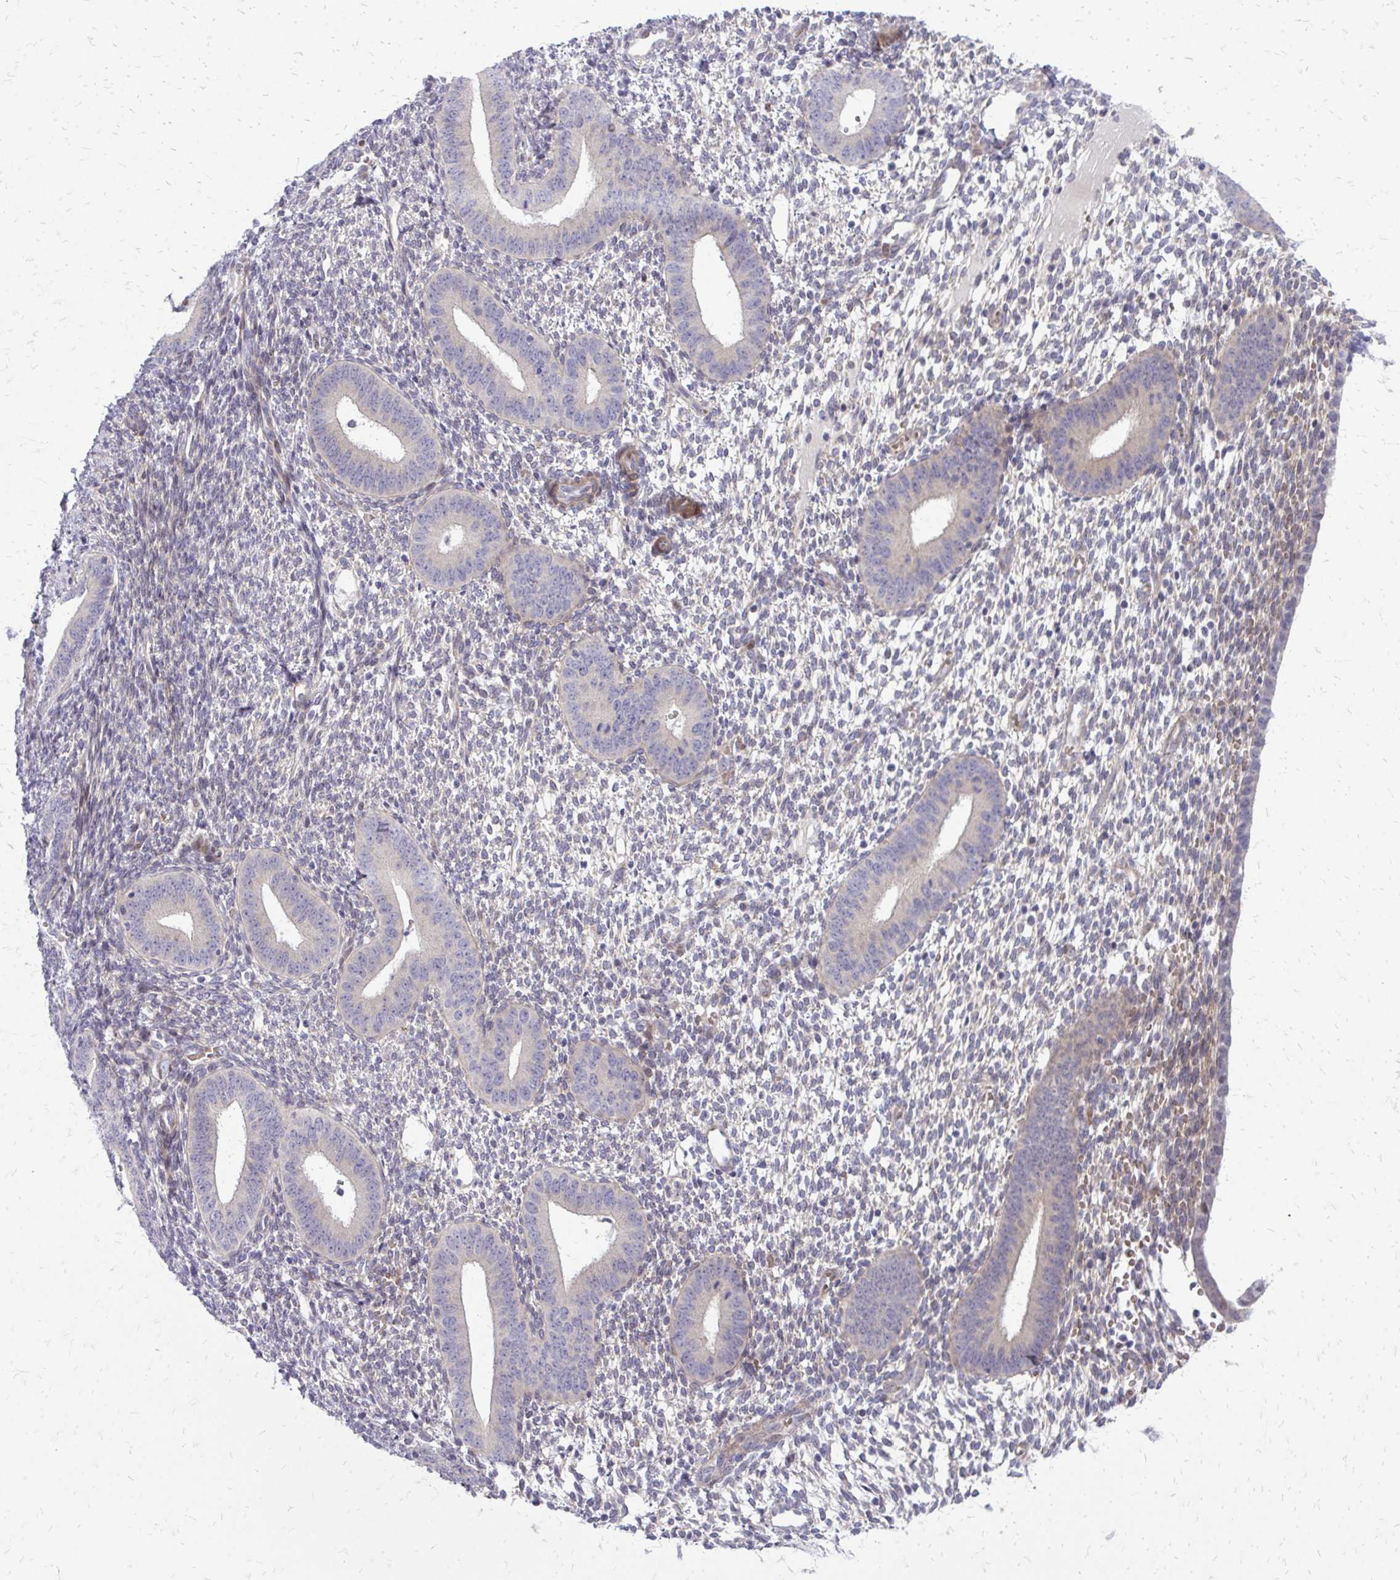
{"staining": {"intensity": "negative", "quantity": "none", "location": "none"}, "tissue": "endometrium", "cell_type": "Cells in endometrial stroma", "image_type": "normal", "snomed": [{"axis": "morphology", "description": "Normal tissue, NOS"}, {"axis": "topography", "description": "Endometrium"}], "caption": "Cells in endometrial stroma show no significant staining in unremarkable endometrium. The staining is performed using DAB brown chromogen with nuclei counter-stained in using hematoxylin.", "gene": "PPDPFL", "patient": {"sex": "female", "age": 40}}